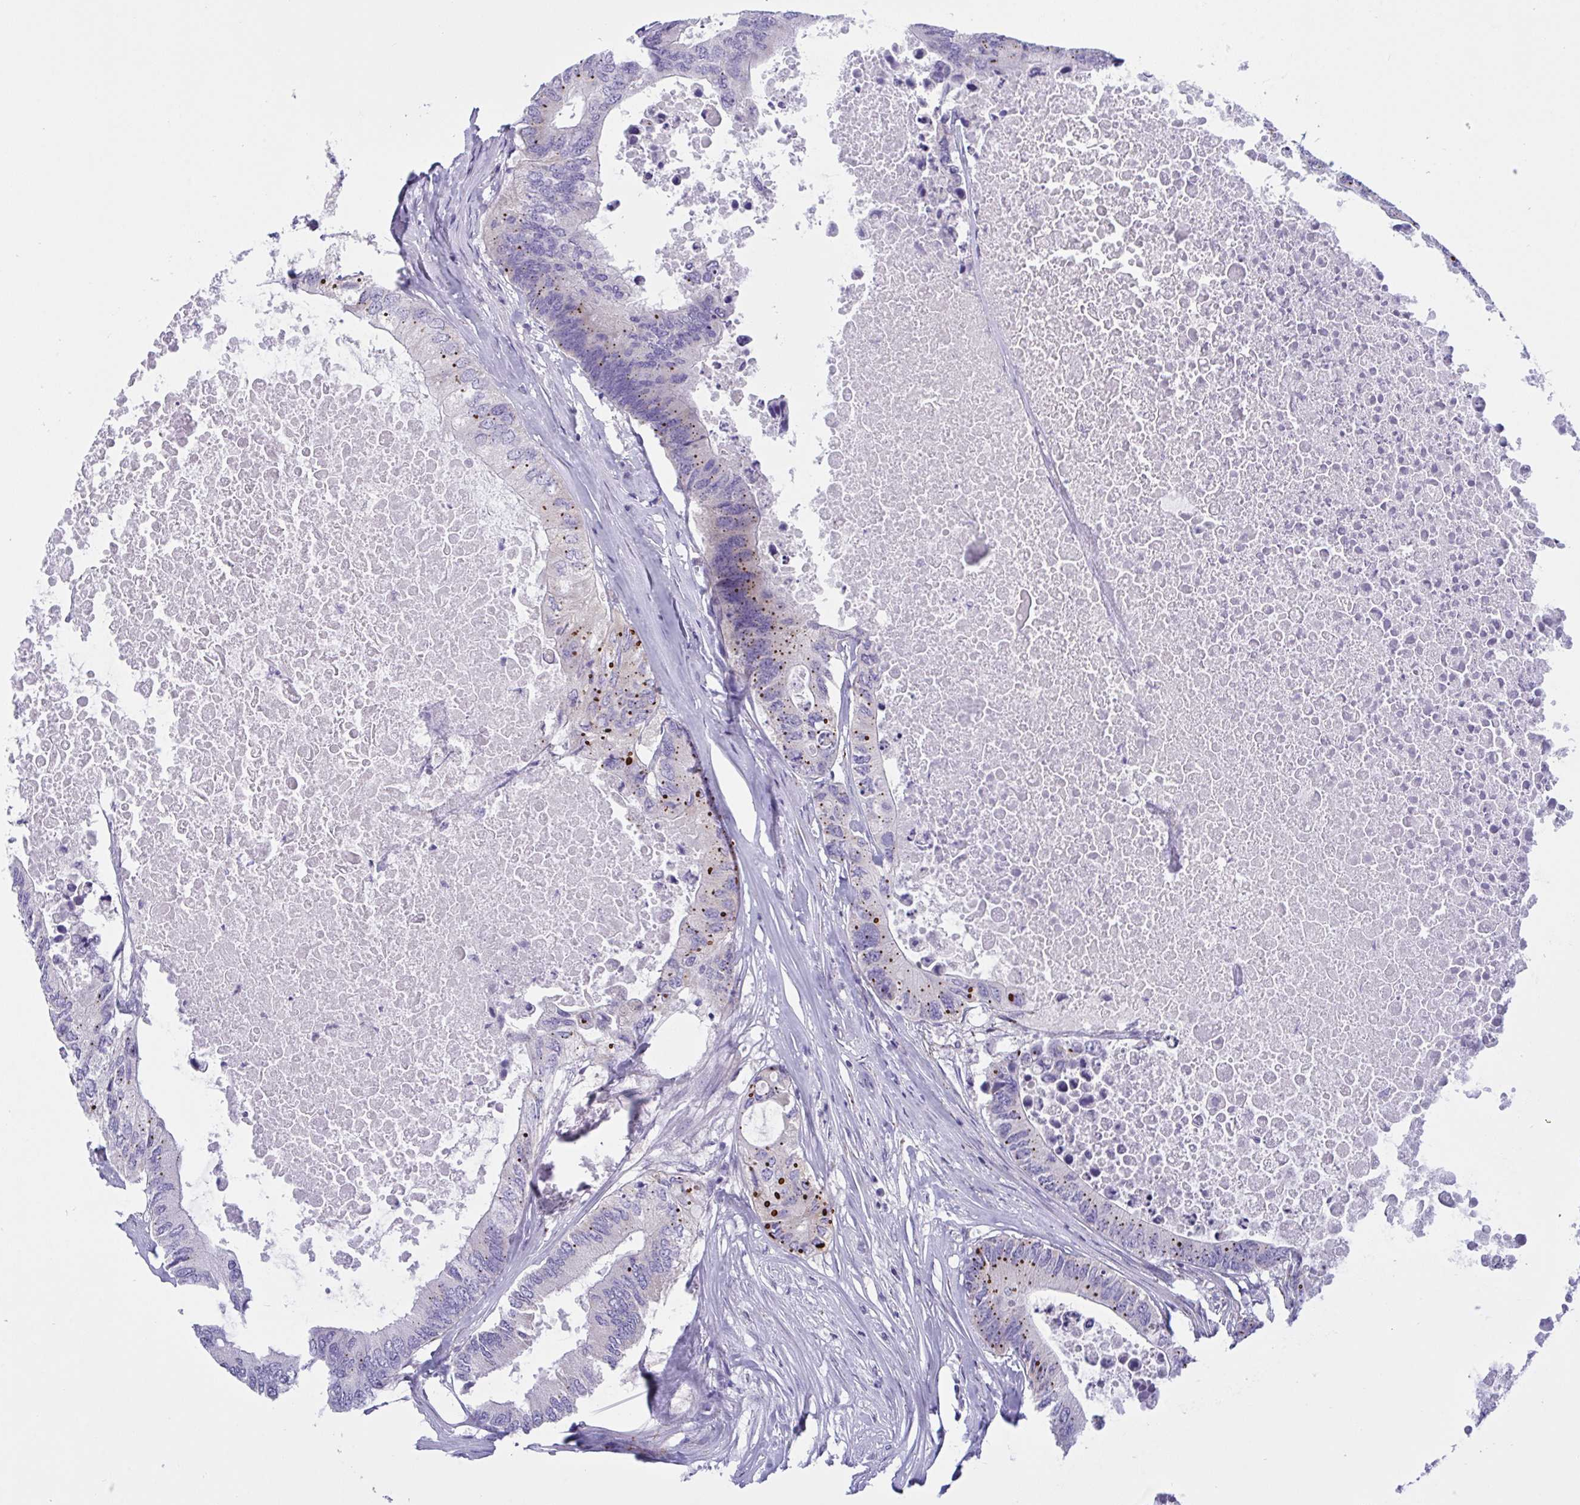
{"staining": {"intensity": "strong", "quantity": "<25%", "location": "cytoplasmic/membranous"}, "tissue": "colorectal cancer", "cell_type": "Tumor cells", "image_type": "cancer", "snomed": [{"axis": "morphology", "description": "Adenocarcinoma, NOS"}, {"axis": "topography", "description": "Colon"}], "caption": "DAB immunohistochemical staining of human colorectal cancer (adenocarcinoma) demonstrates strong cytoplasmic/membranous protein expression in approximately <25% of tumor cells.", "gene": "OXLD1", "patient": {"sex": "male", "age": 71}}